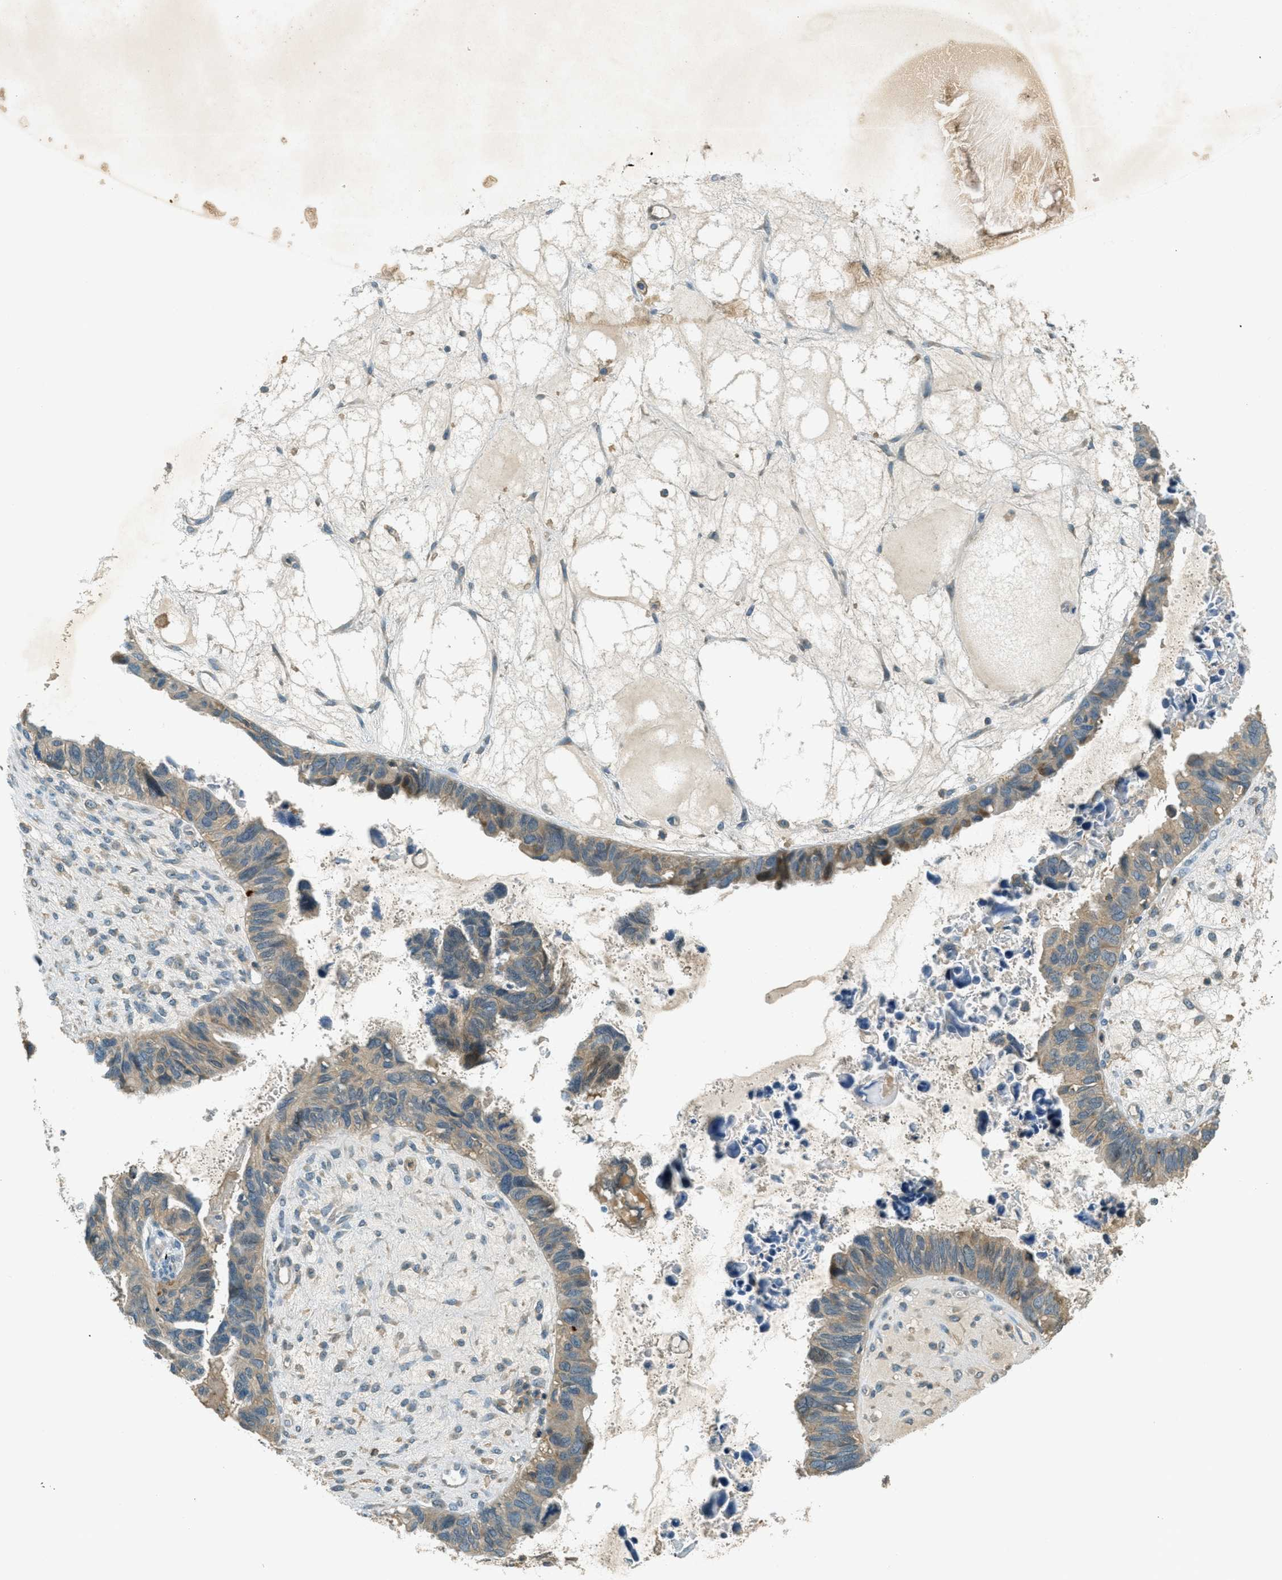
{"staining": {"intensity": "weak", "quantity": ">75%", "location": "cytoplasmic/membranous"}, "tissue": "ovarian cancer", "cell_type": "Tumor cells", "image_type": "cancer", "snomed": [{"axis": "morphology", "description": "Cystadenocarcinoma, serous, NOS"}, {"axis": "topography", "description": "Ovary"}], "caption": "This is a micrograph of immunohistochemistry staining of ovarian cancer, which shows weak expression in the cytoplasmic/membranous of tumor cells.", "gene": "NUDT4", "patient": {"sex": "female", "age": 79}}